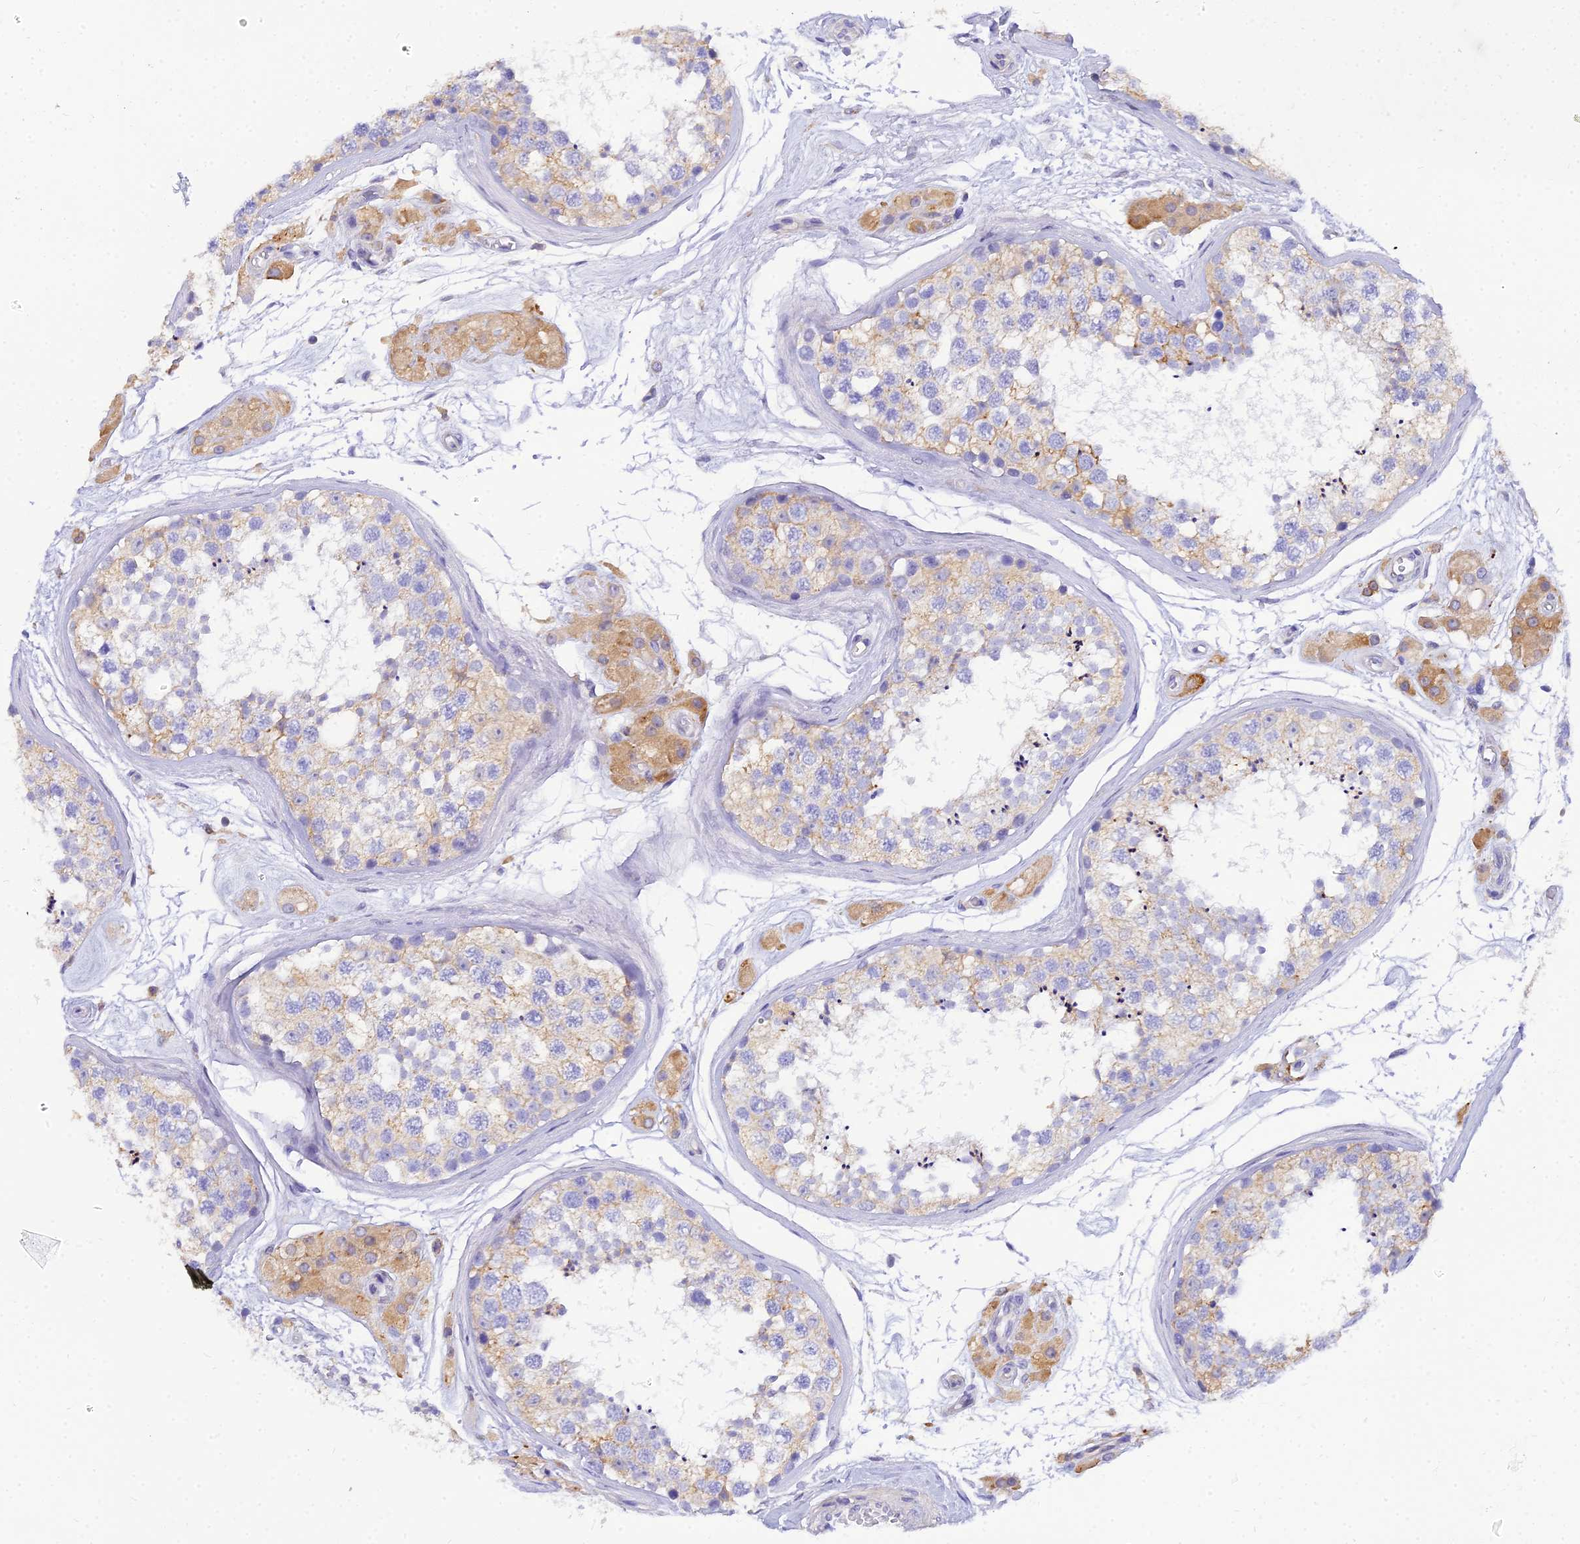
{"staining": {"intensity": "weak", "quantity": "25%-75%", "location": "cytoplasmic/membranous"}, "tissue": "testis", "cell_type": "Cells in seminiferous ducts", "image_type": "normal", "snomed": [{"axis": "morphology", "description": "Normal tissue, NOS"}, {"axis": "topography", "description": "Testis"}], "caption": "Immunohistochemical staining of benign testis demonstrates weak cytoplasmic/membranous protein staining in approximately 25%-75% of cells in seminiferous ducts. The protein of interest is stained brown, and the nuclei are stained in blue (DAB (3,3'-diaminobenzidine) IHC with brightfield microscopy, high magnification).", "gene": "ARL8A", "patient": {"sex": "male", "age": 56}}